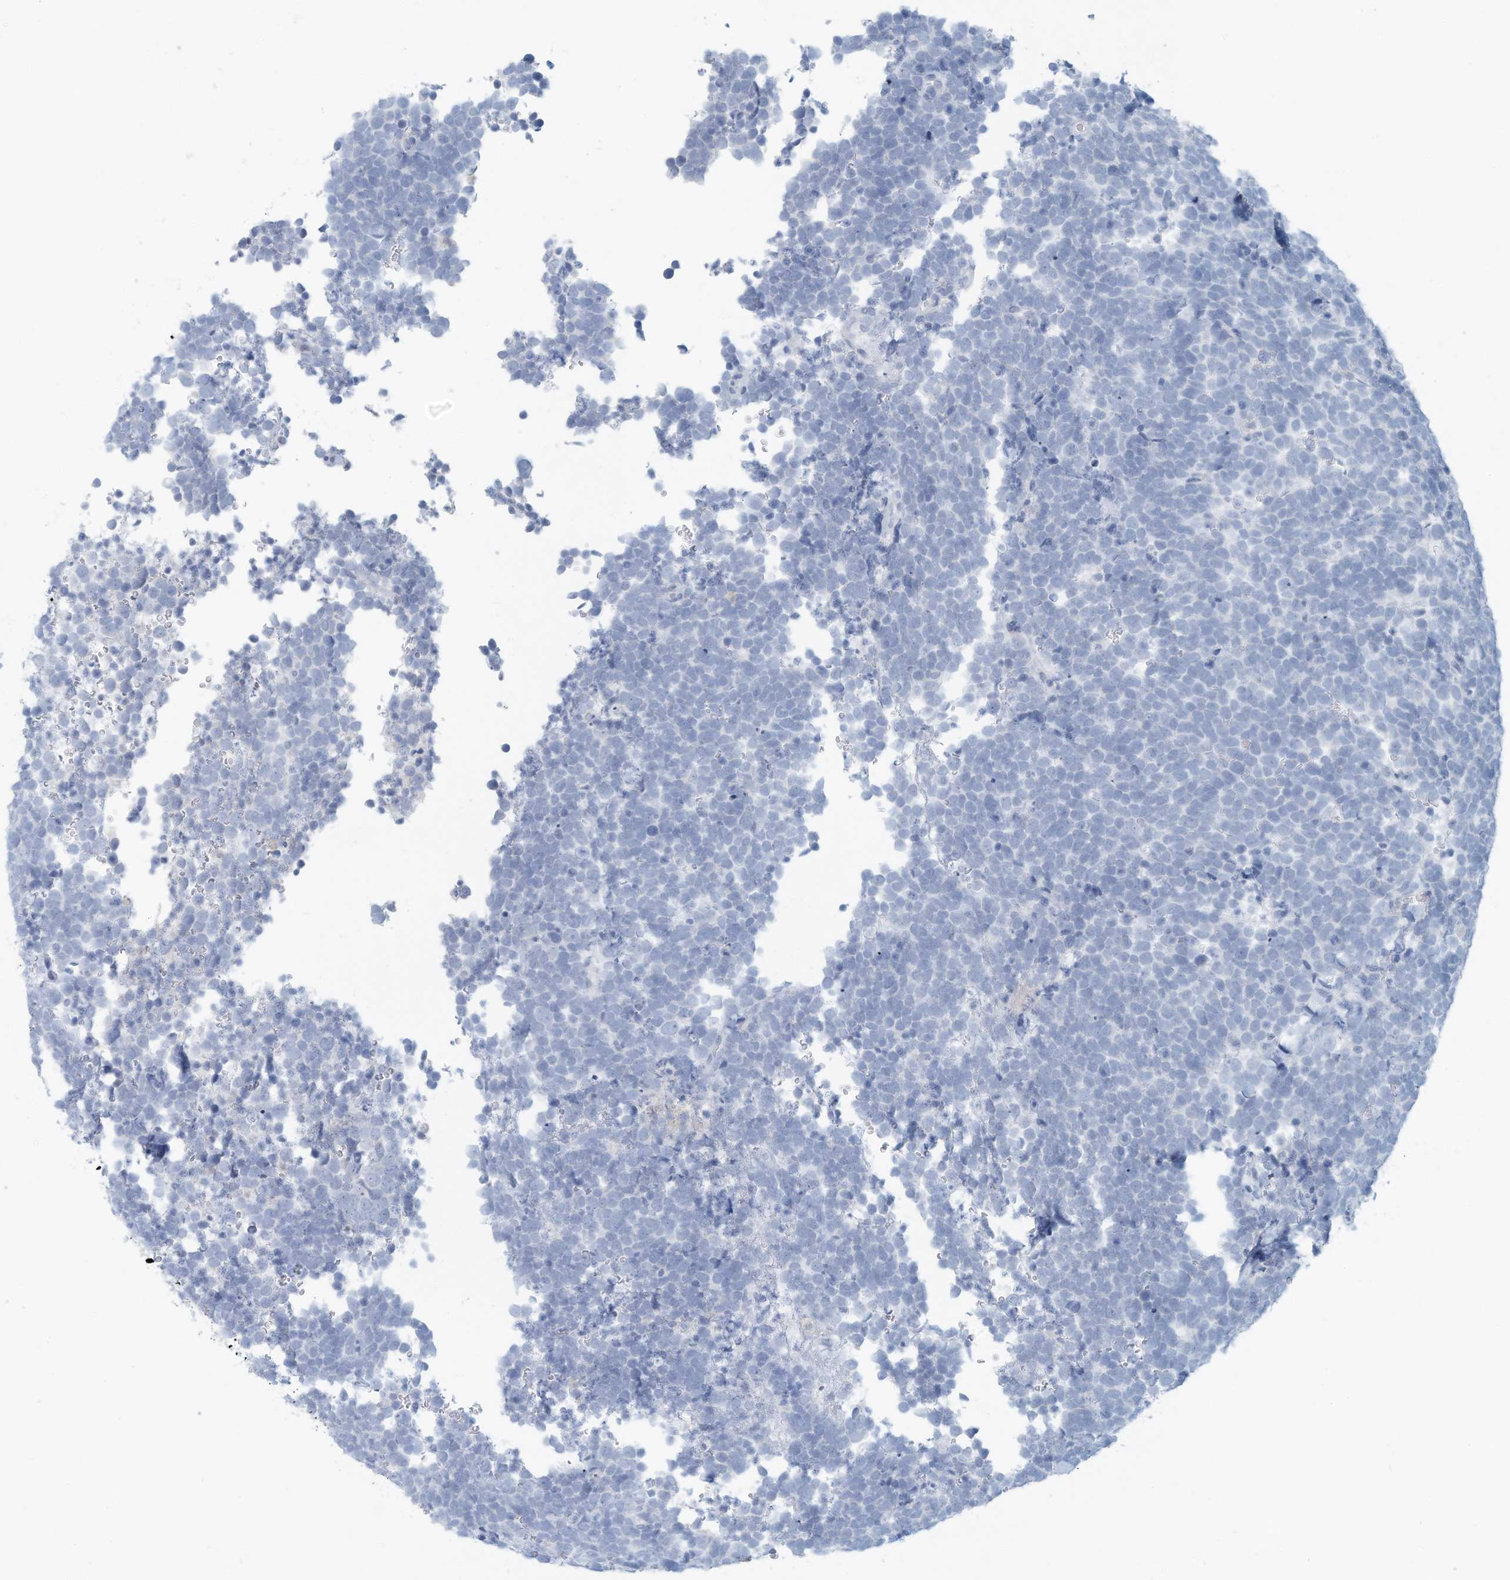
{"staining": {"intensity": "negative", "quantity": "none", "location": "none"}, "tissue": "urothelial cancer", "cell_type": "Tumor cells", "image_type": "cancer", "snomed": [{"axis": "morphology", "description": "Urothelial carcinoma, High grade"}, {"axis": "topography", "description": "Urinary bladder"}], "caption": "Tumor cells are negative for protein expression in human urothelial cancer.", "gene": "ERI2", "patient": {"sex": "female", "age": 82}}